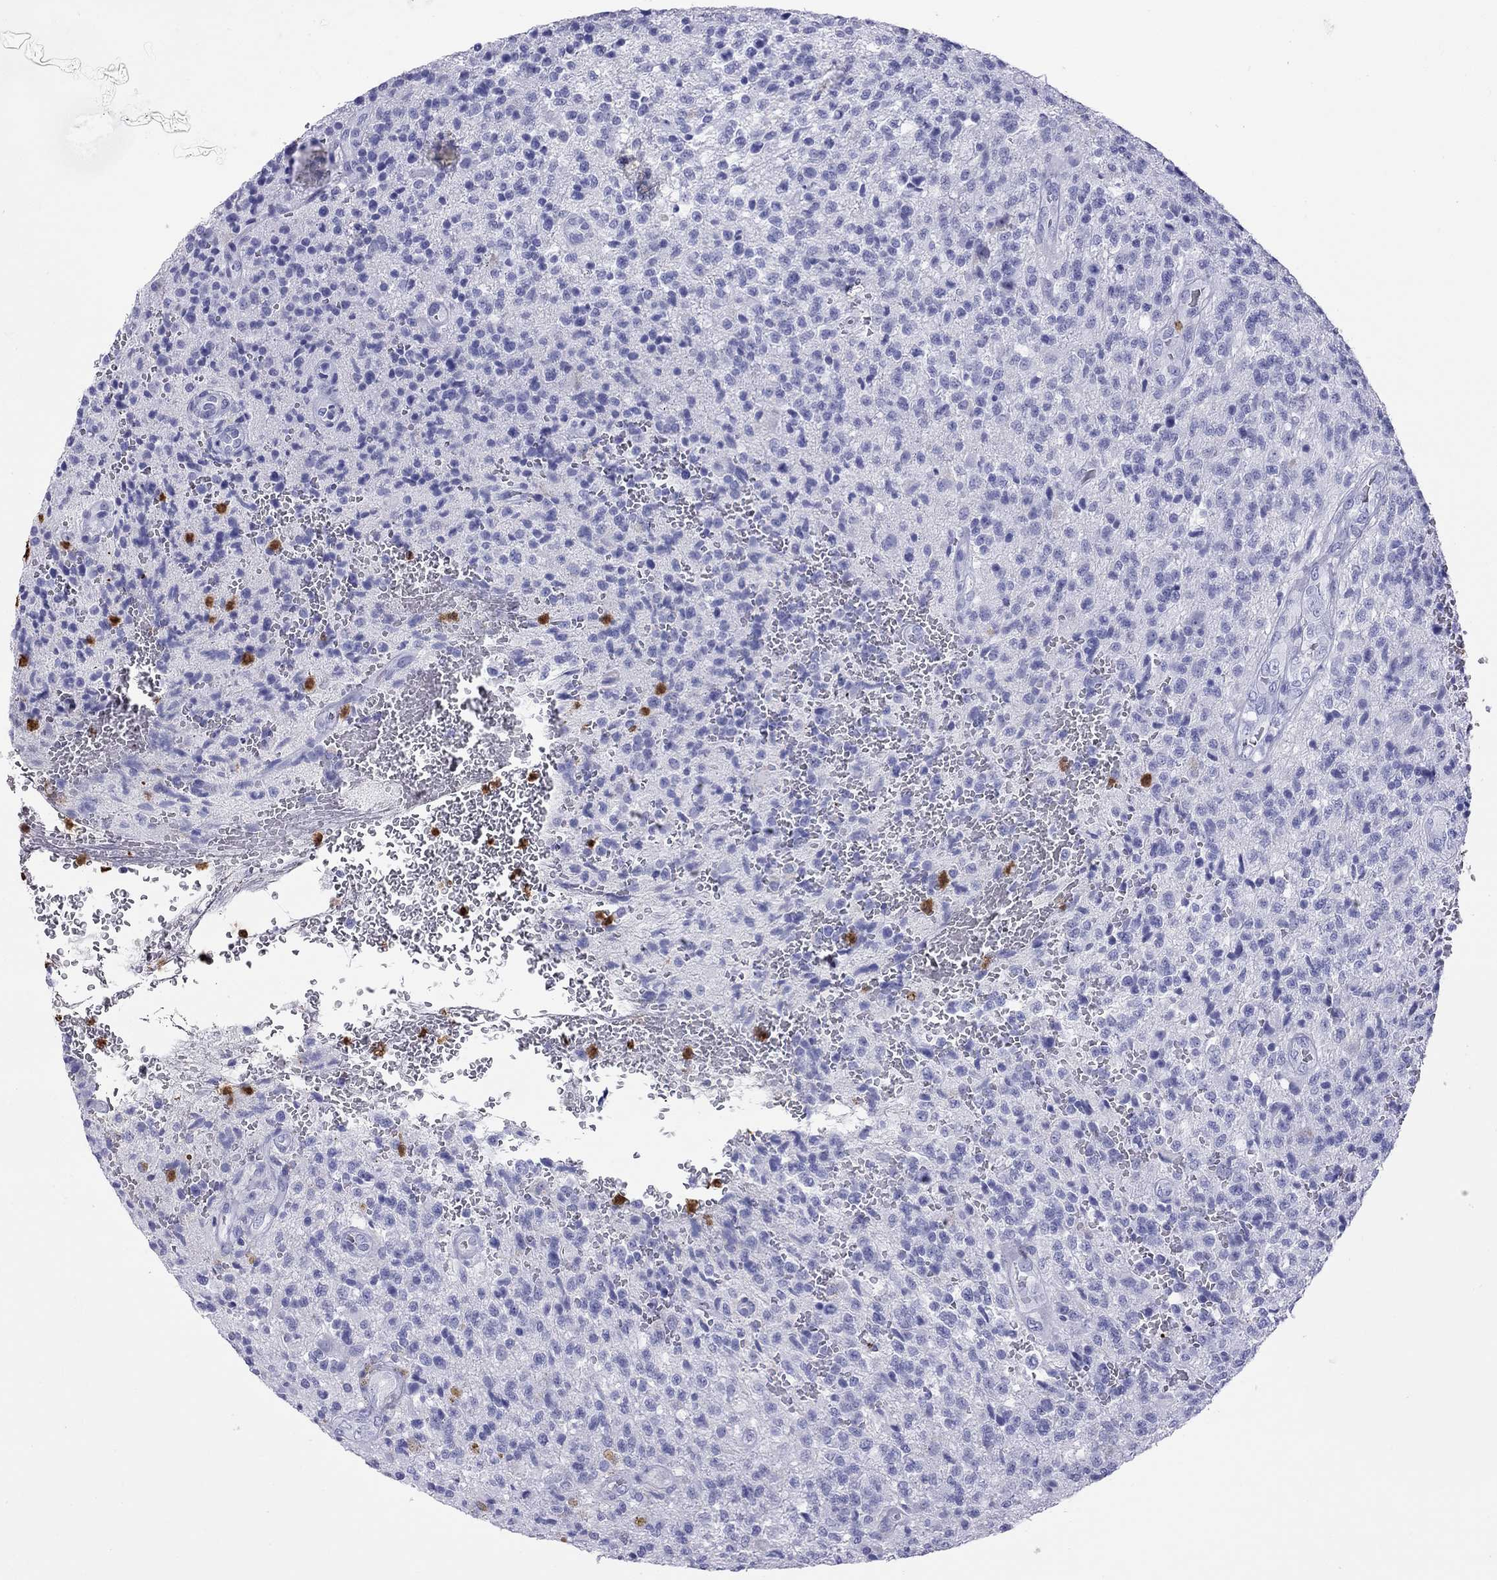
{"staining": {"intensity": "negative", "quantity": "none", "location": "none"}, "tissue": "glioma", "cell_type": "Tumor cells", "image_type": "cancer", "snomed": [{"axis": "morphology", "description": "Glioma, malignant, High grade"}, {"axis": "topography", "description": "Brain"}], "caption": "This is an immunohistochemistry image of malignant high-grade glioma. There is no staining in tumor cells.", "gene": "SLAMF1", "patient": {"sex": "male", "age": 56}}